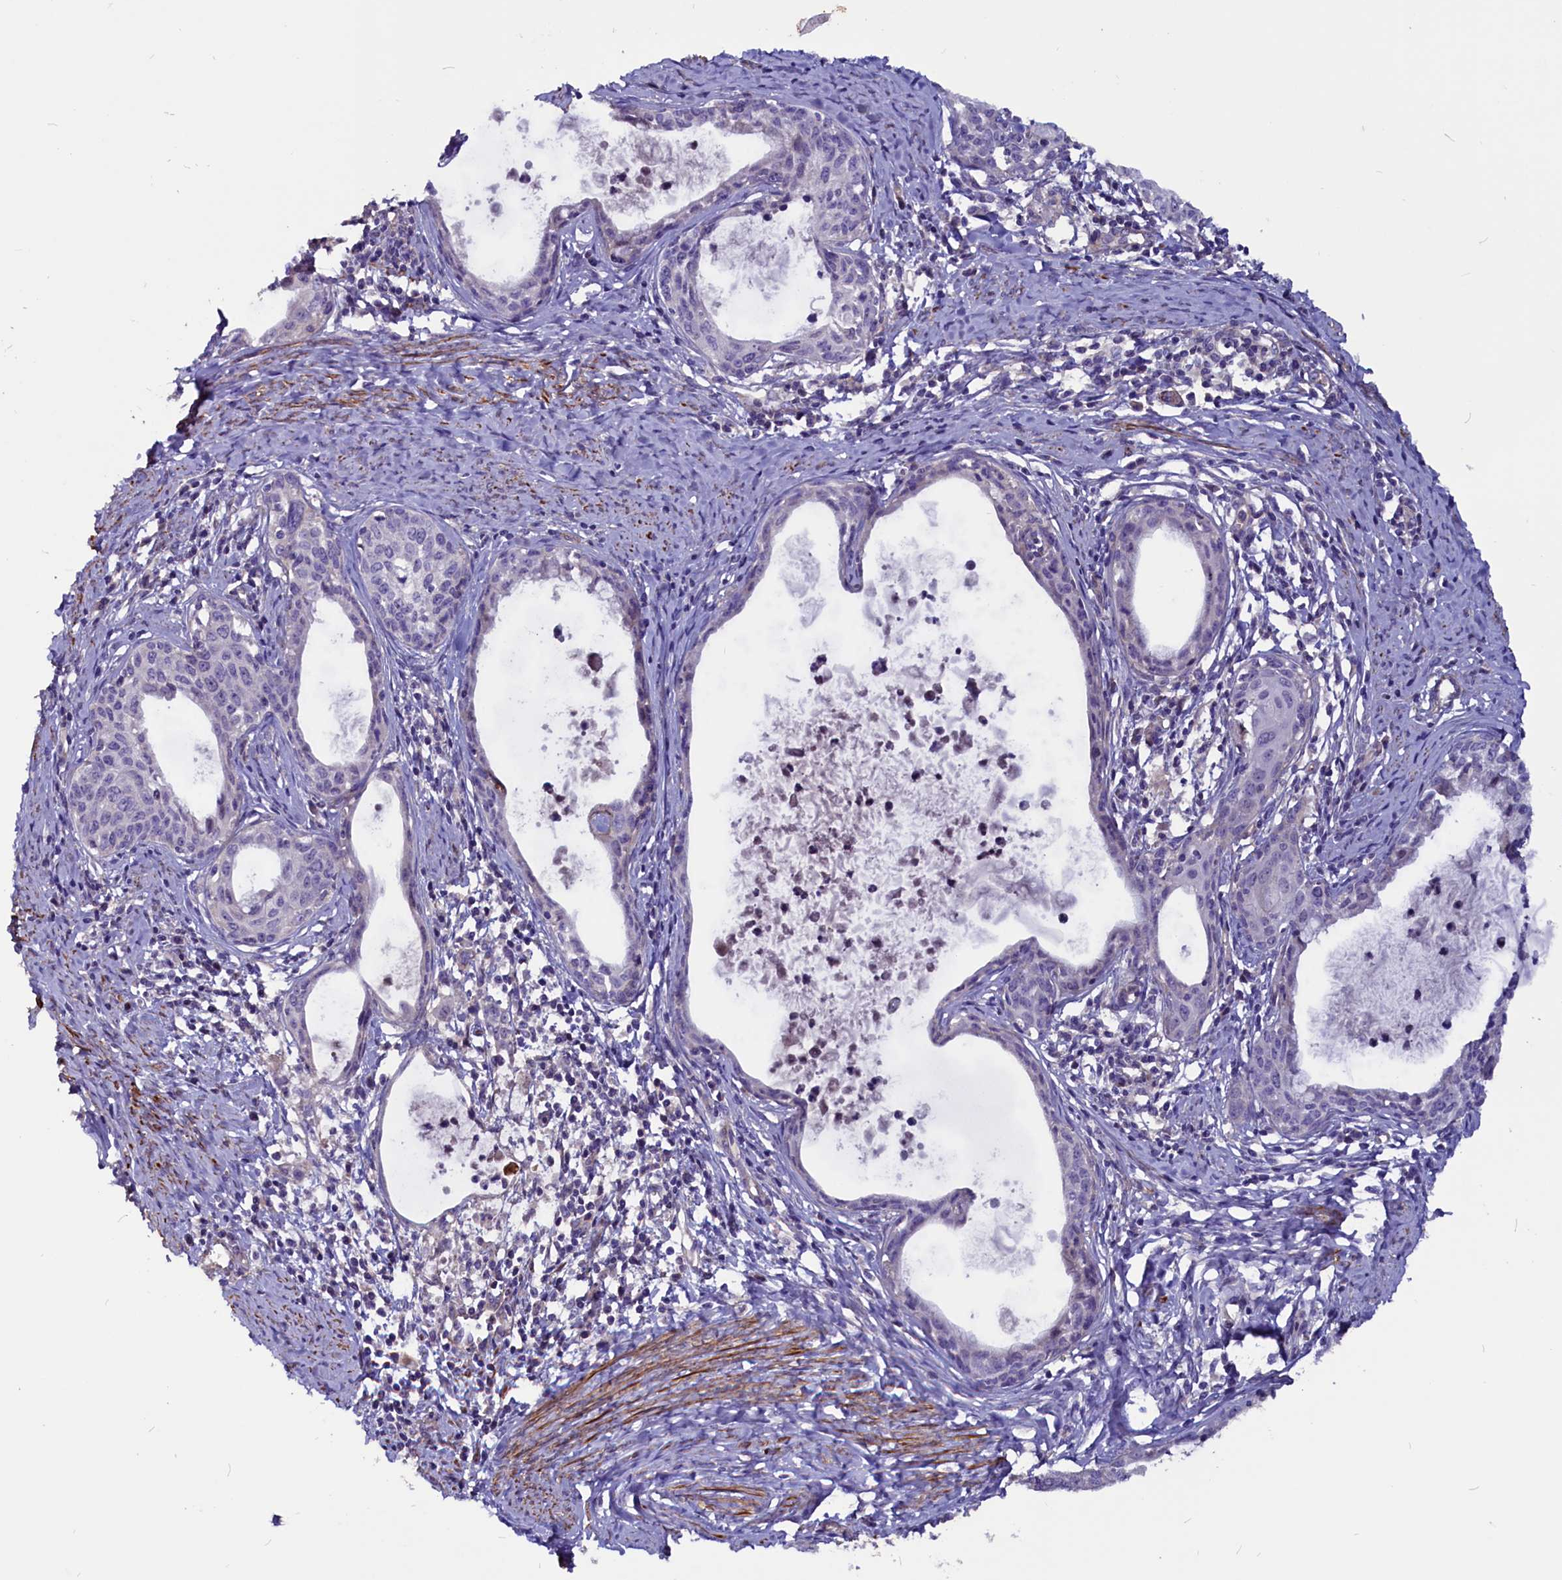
{"staining": {"intensity": "negative", "quantity": "none", "location": "none"}, "tissue": "cervical cancer", "cell_type": "Tumor cells", "image_type": "cancer", "snomed": [{"axis": "morphology", "description": "Squamous cell carcinoma, NOS"}, {"axis": "topography", "description": "Cervix"}], "caption": "Tumor cells are negative for protein expression in human cervical cancer (squamous cell carcinoma).", "gene": "ZNF749", "patient": {"sex": "female", "age": 52}}